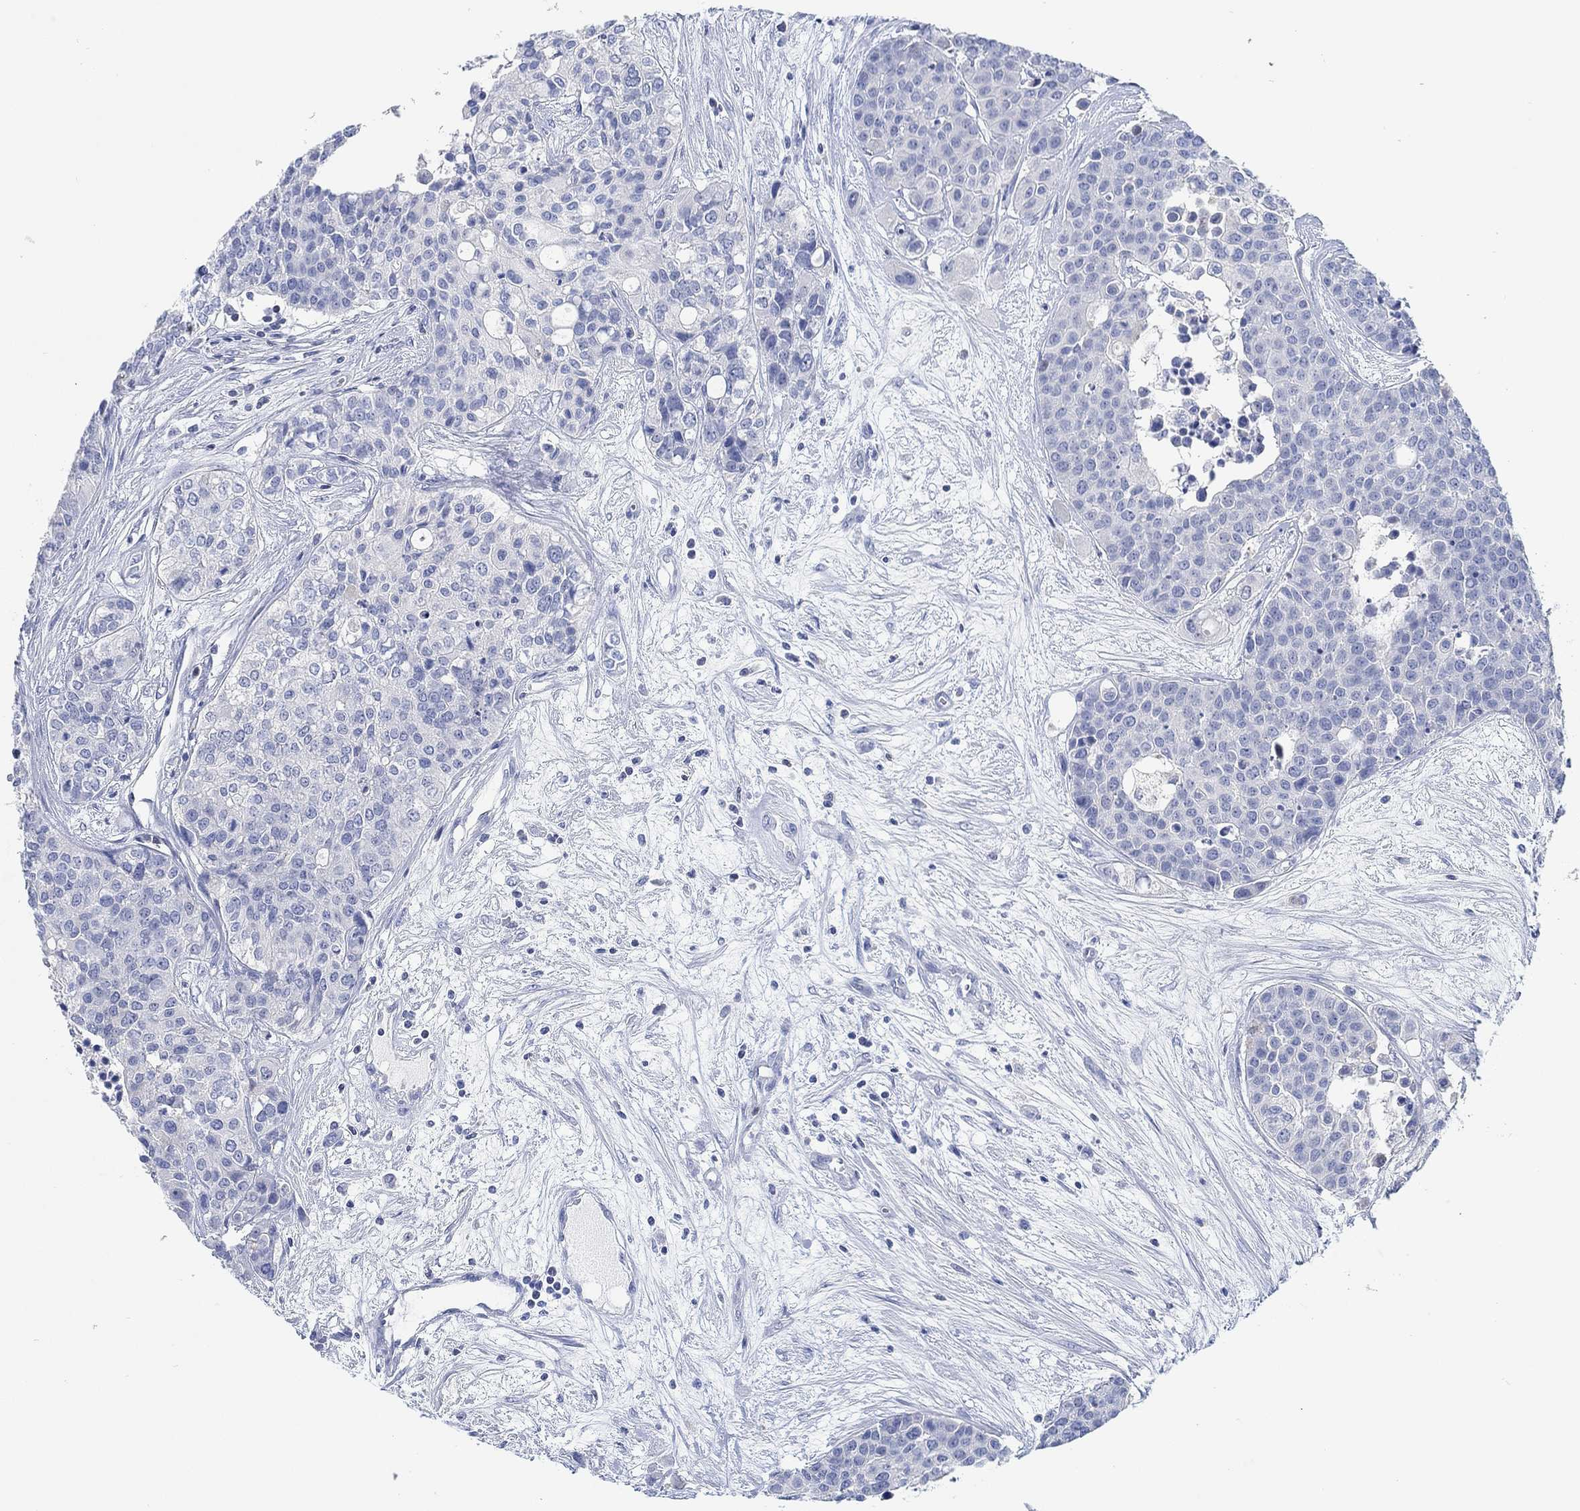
{"staining": {"intensity": "negative", "quantity": "none", "location": "none"}, "tissue": "carcinoid", "cell_type": "Tumor cells", "image_type": "cancer", "snomed": [{"axis": "morphology", "description": "Carcinoid, malignant, NOS"}, {"axis": "topography", "description": "Colon"}], "caption": "This is a histopathology image of immunohistochemistry staining of carcinoid (malignant), which shows no expression in tumor cells.", "gene": "PPP1R17", "patient": {"sex": "male", "age": 81}}